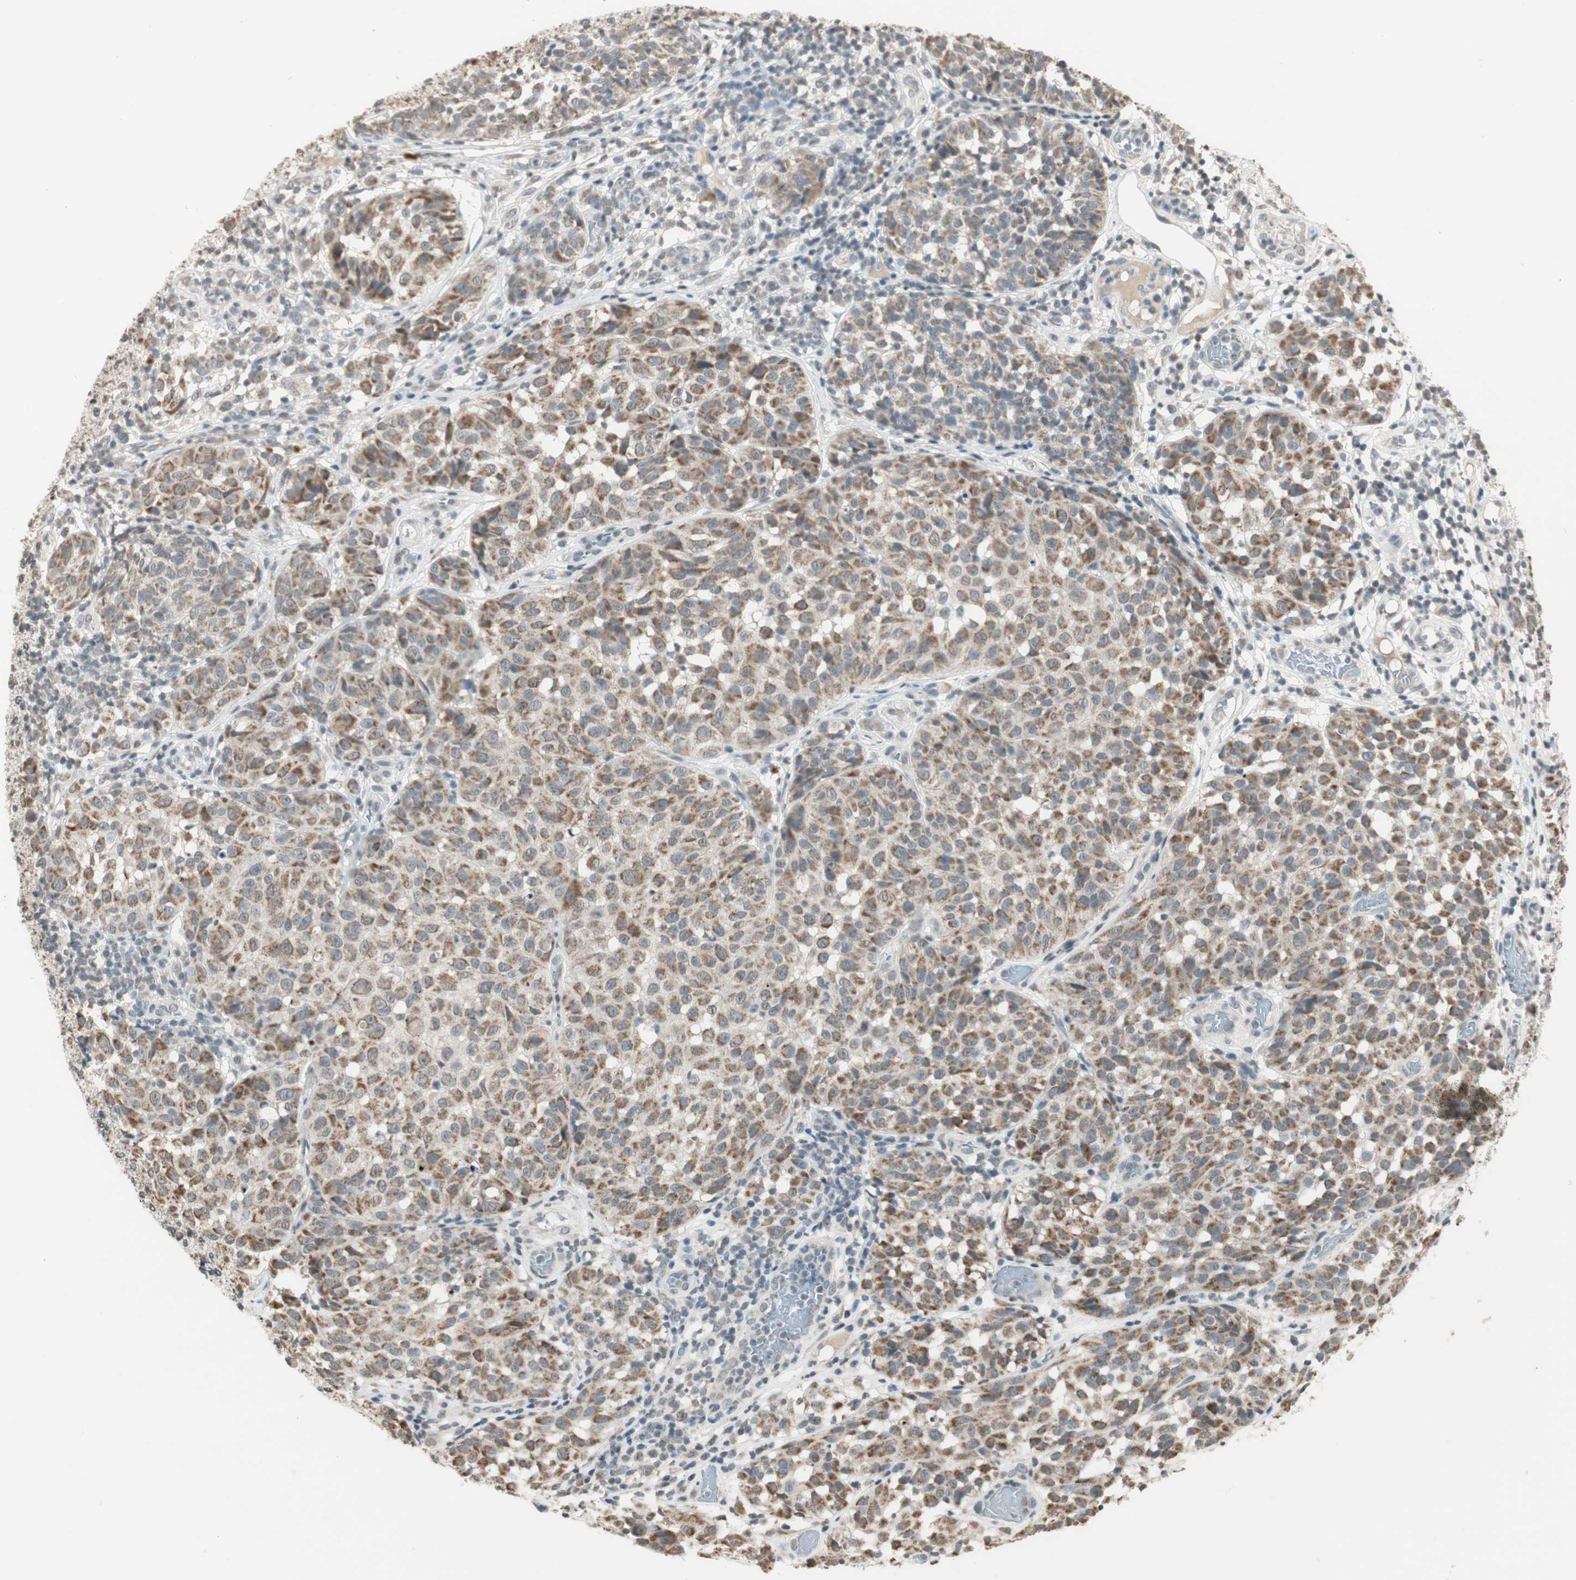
{"staining": {"intensity": "moderate", "quantity": ">75%", "location": "cytoplasmic/membranous"}, "tissue": "melanoma", "cell_type": "Tumor cells", "image_type": "cancer", "snomed": [{"axis": "morphology", "description": "Malignant melanoma, NOS"}, {"axis": "topography", "description": "Skin"}], "caption": "Immunohistochemical staining of human melanoma demonstrates medium levels of moderate cytoplasmic/membranous positivity in about >75% of tumor cells. (DAB IHC with brightfield microscopy, high magnification).", "gene": "PRELID1", "patient": {"sex": "female", "age": 46}}